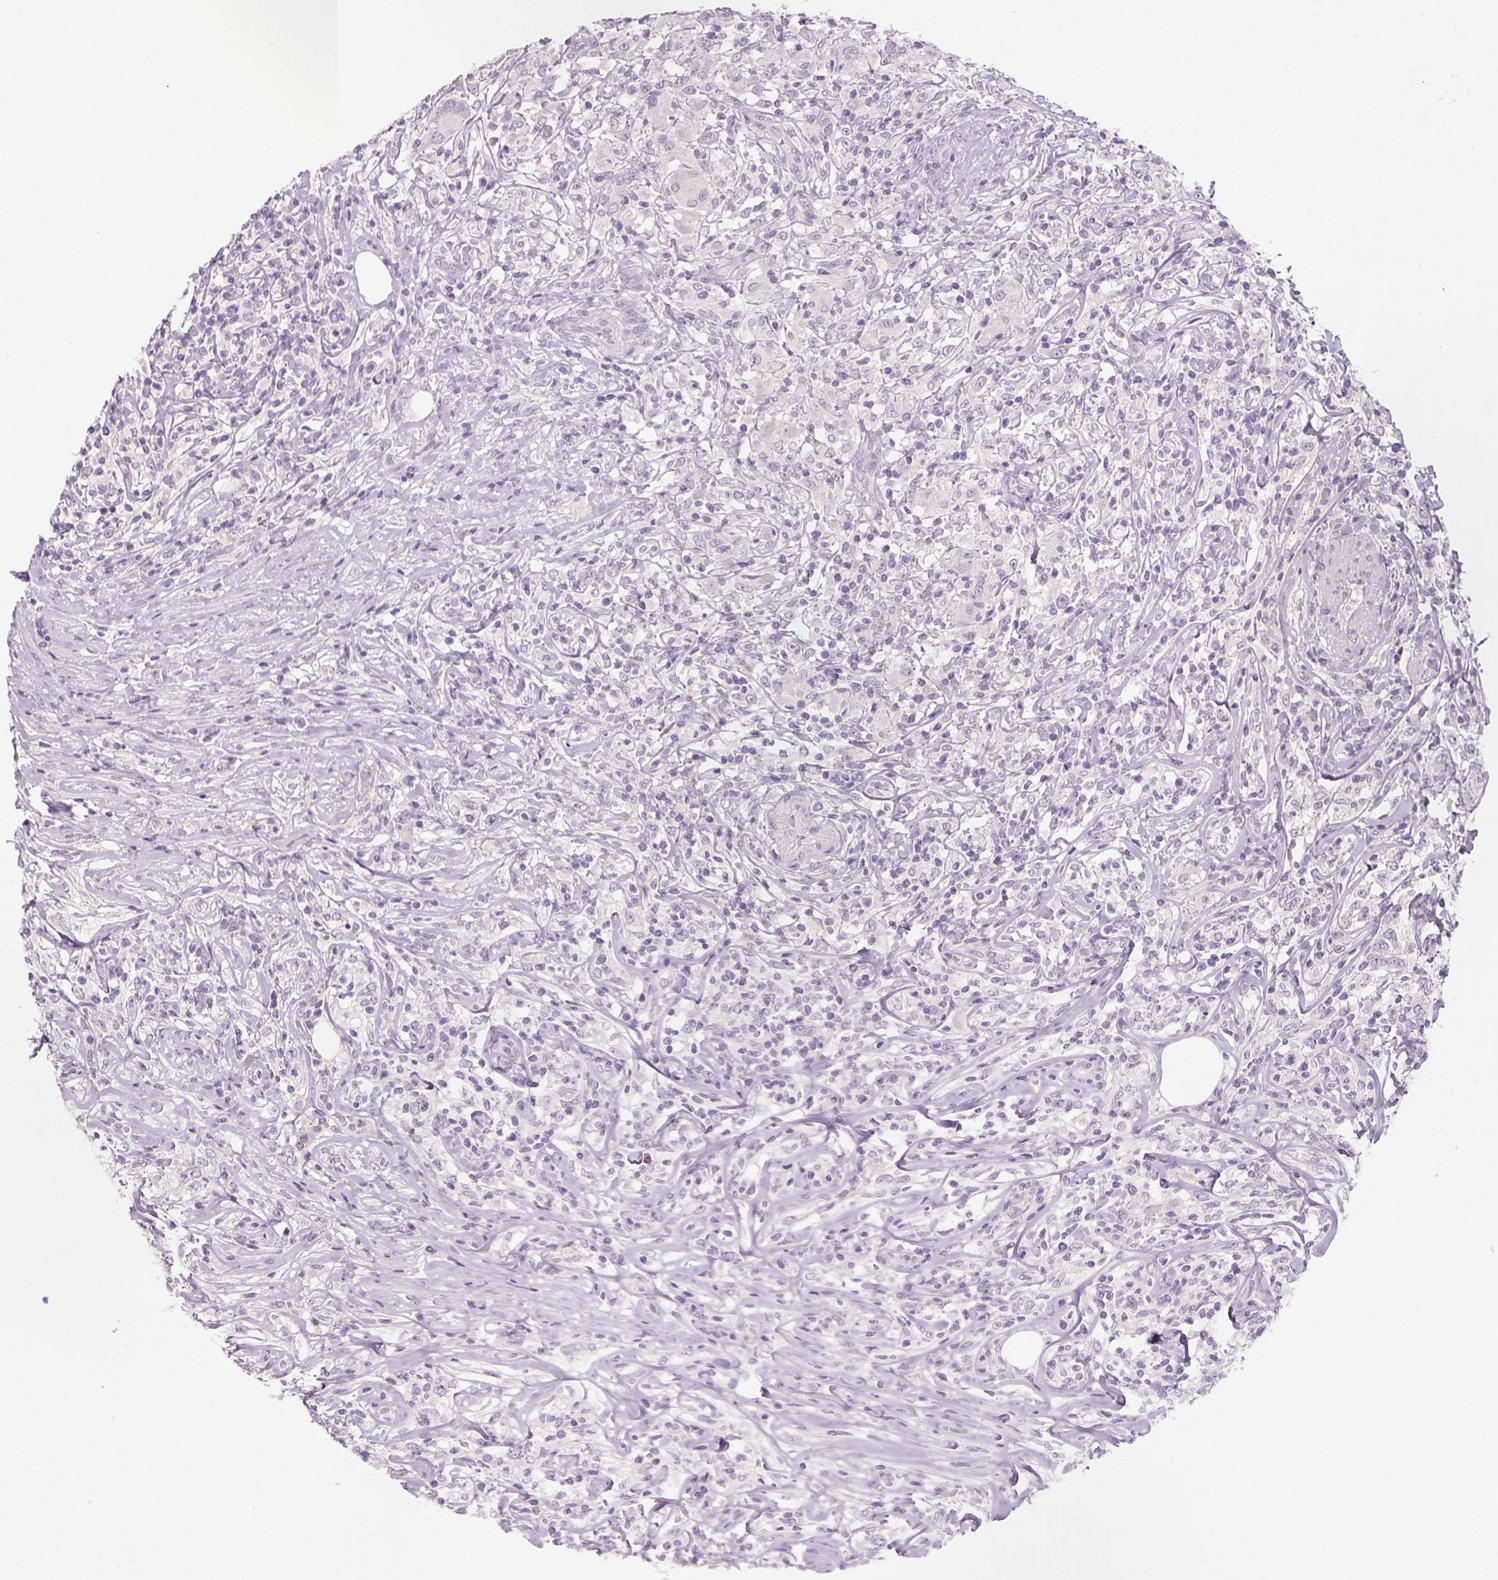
{"staining": {"intensity": "negative", "quantity": "none", "location": "none"}, "tissue": "lymphoma", "cell_type": "Tumor cells", "image_type": "cancer", "snomed": [{"axis": "morphology", "description": "Malignant lymphoma, non-Hodgkin's type, High grade"}, {"axis": "topography", "description": "Lymph node"}], "caption": "Tumor cells show no significant positivity in lymphoma.", "gene": "GFI1B", "patient": {"sex": "female", "age": 84}}